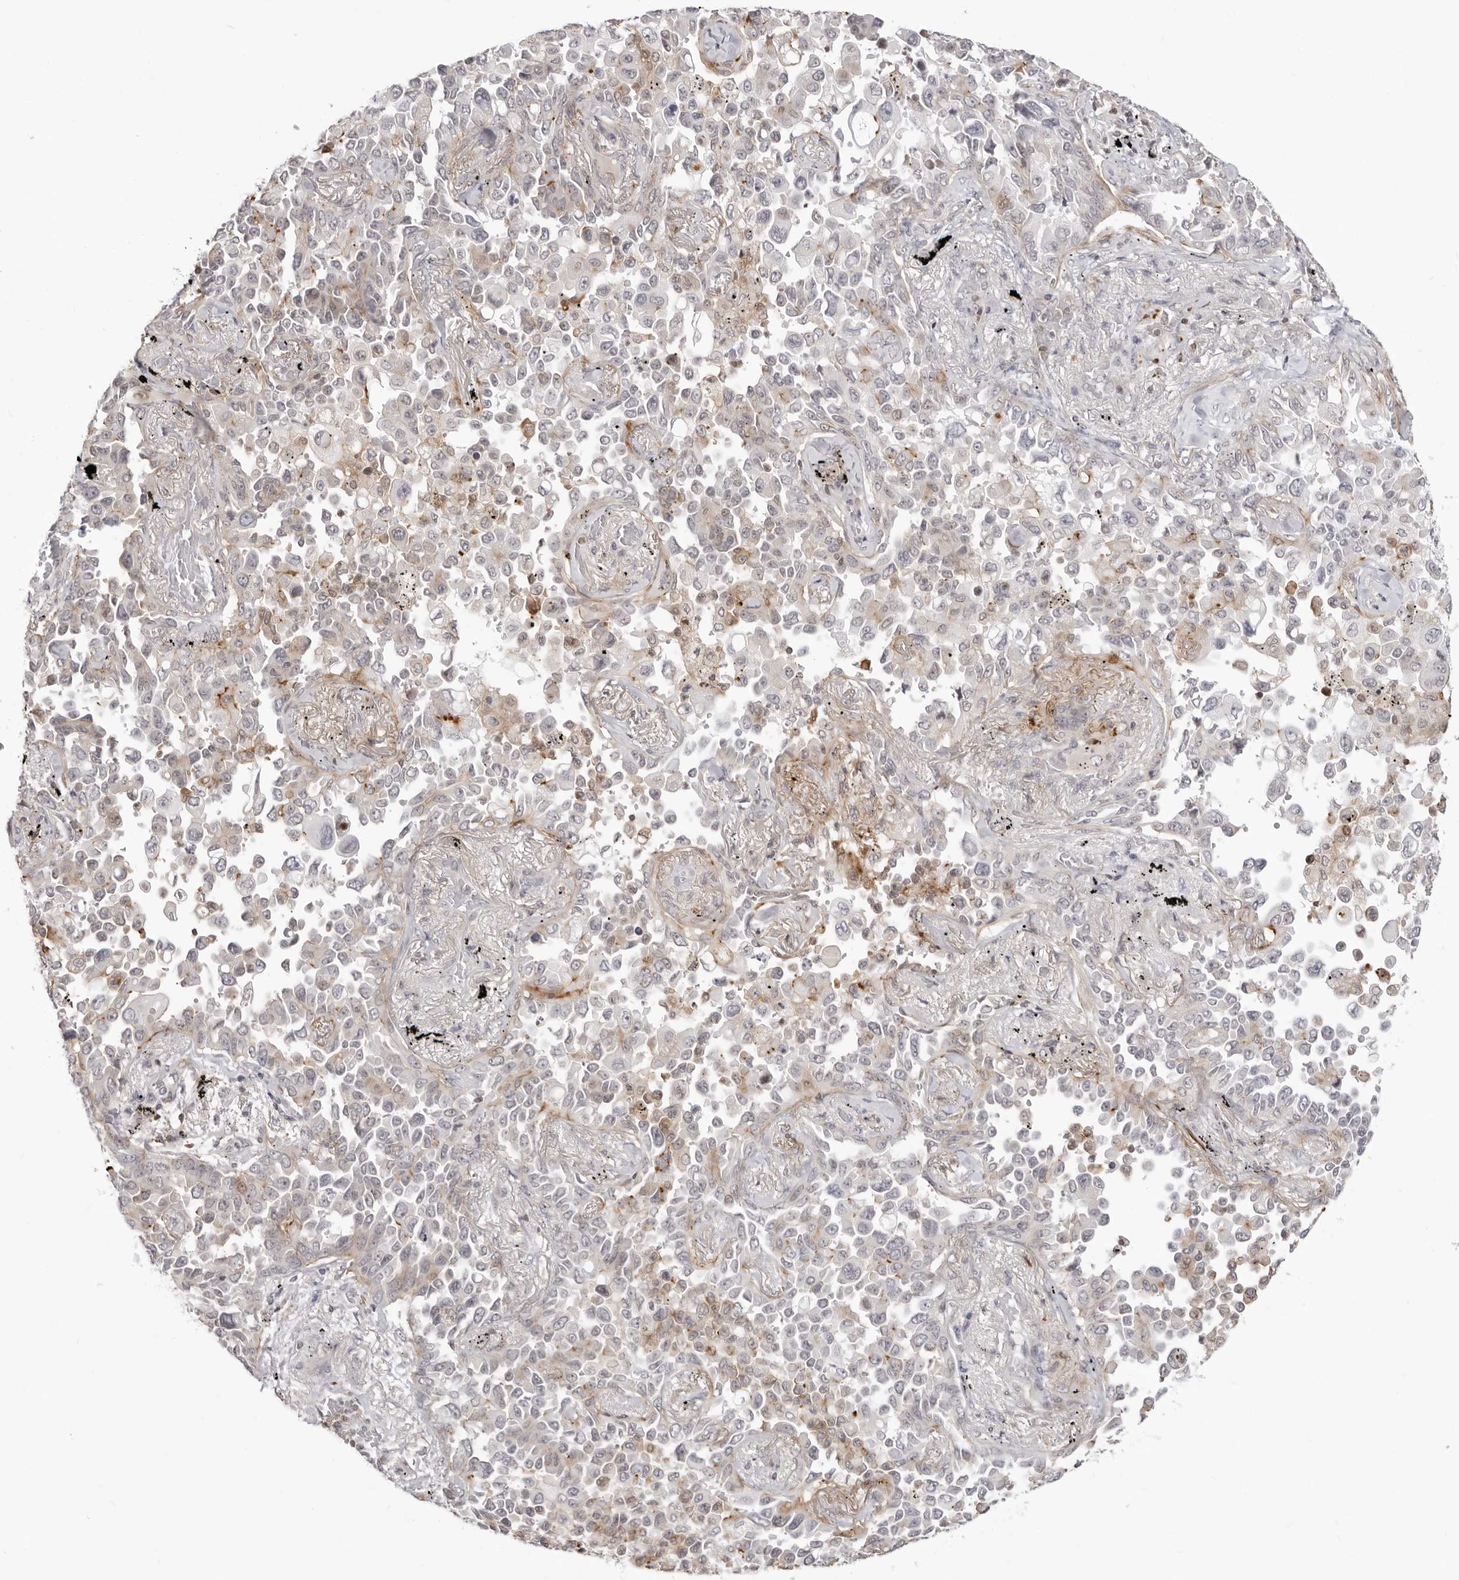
{"staining": {"intensity": "negative", "quantity": "none", "location": "none"}, "tissue": "lung cancer", "cell_type": "Tumor cells", "image_type": "cancer", "snomed": [{"axis": "morphology", "description": "Adenocarcinoma, NOS"}, {"axis": "topography", "description": "Lung"}], "caption": "A high-resolution micrograph shows immunohistochemistry staining of adenocarcinoma (lung), which shows no significant staining in tumor cells.", "gene": "UNK", "patient": {"sex": "female", "age": 67}}